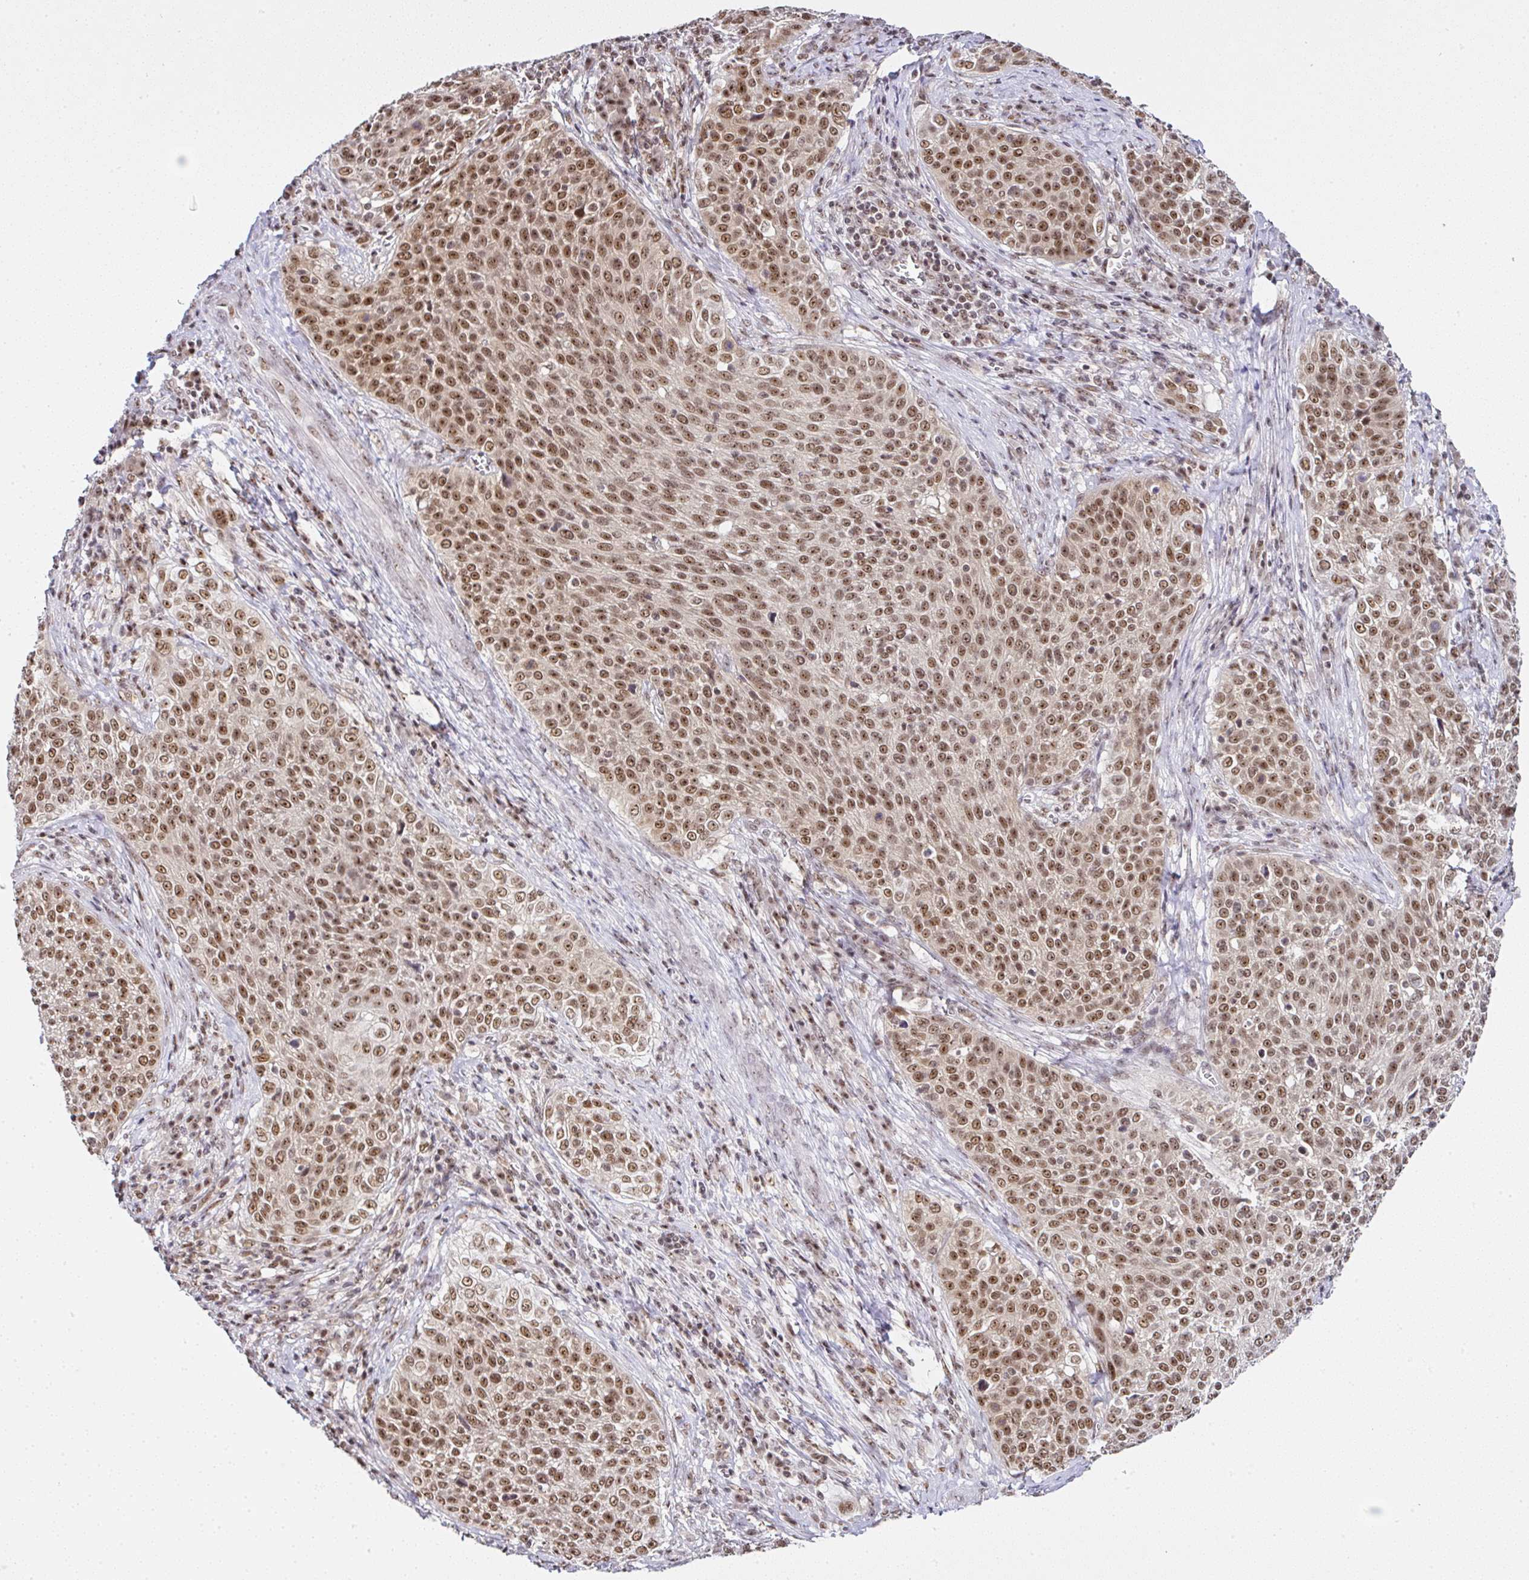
{"staining": {"intensity": "moderate", "quantity": ">75%", "location": "nuclear"}, "tissue": "cervical cancer", "cell_type": "Tumor cells", "image_type": "cancer", "snomed": [{"axis": "morphology", "description": "Squamous cell carcinoma, NOS"}, {"axis": "topography", "description": "Cervix"}], "caption": "Moderate nuclear positivity is present in about >75% of tumor cells in squamous cell carcinoma (cervical).", "gene": "PTPN2", "patient": {"sex": "female", "age": 31}}